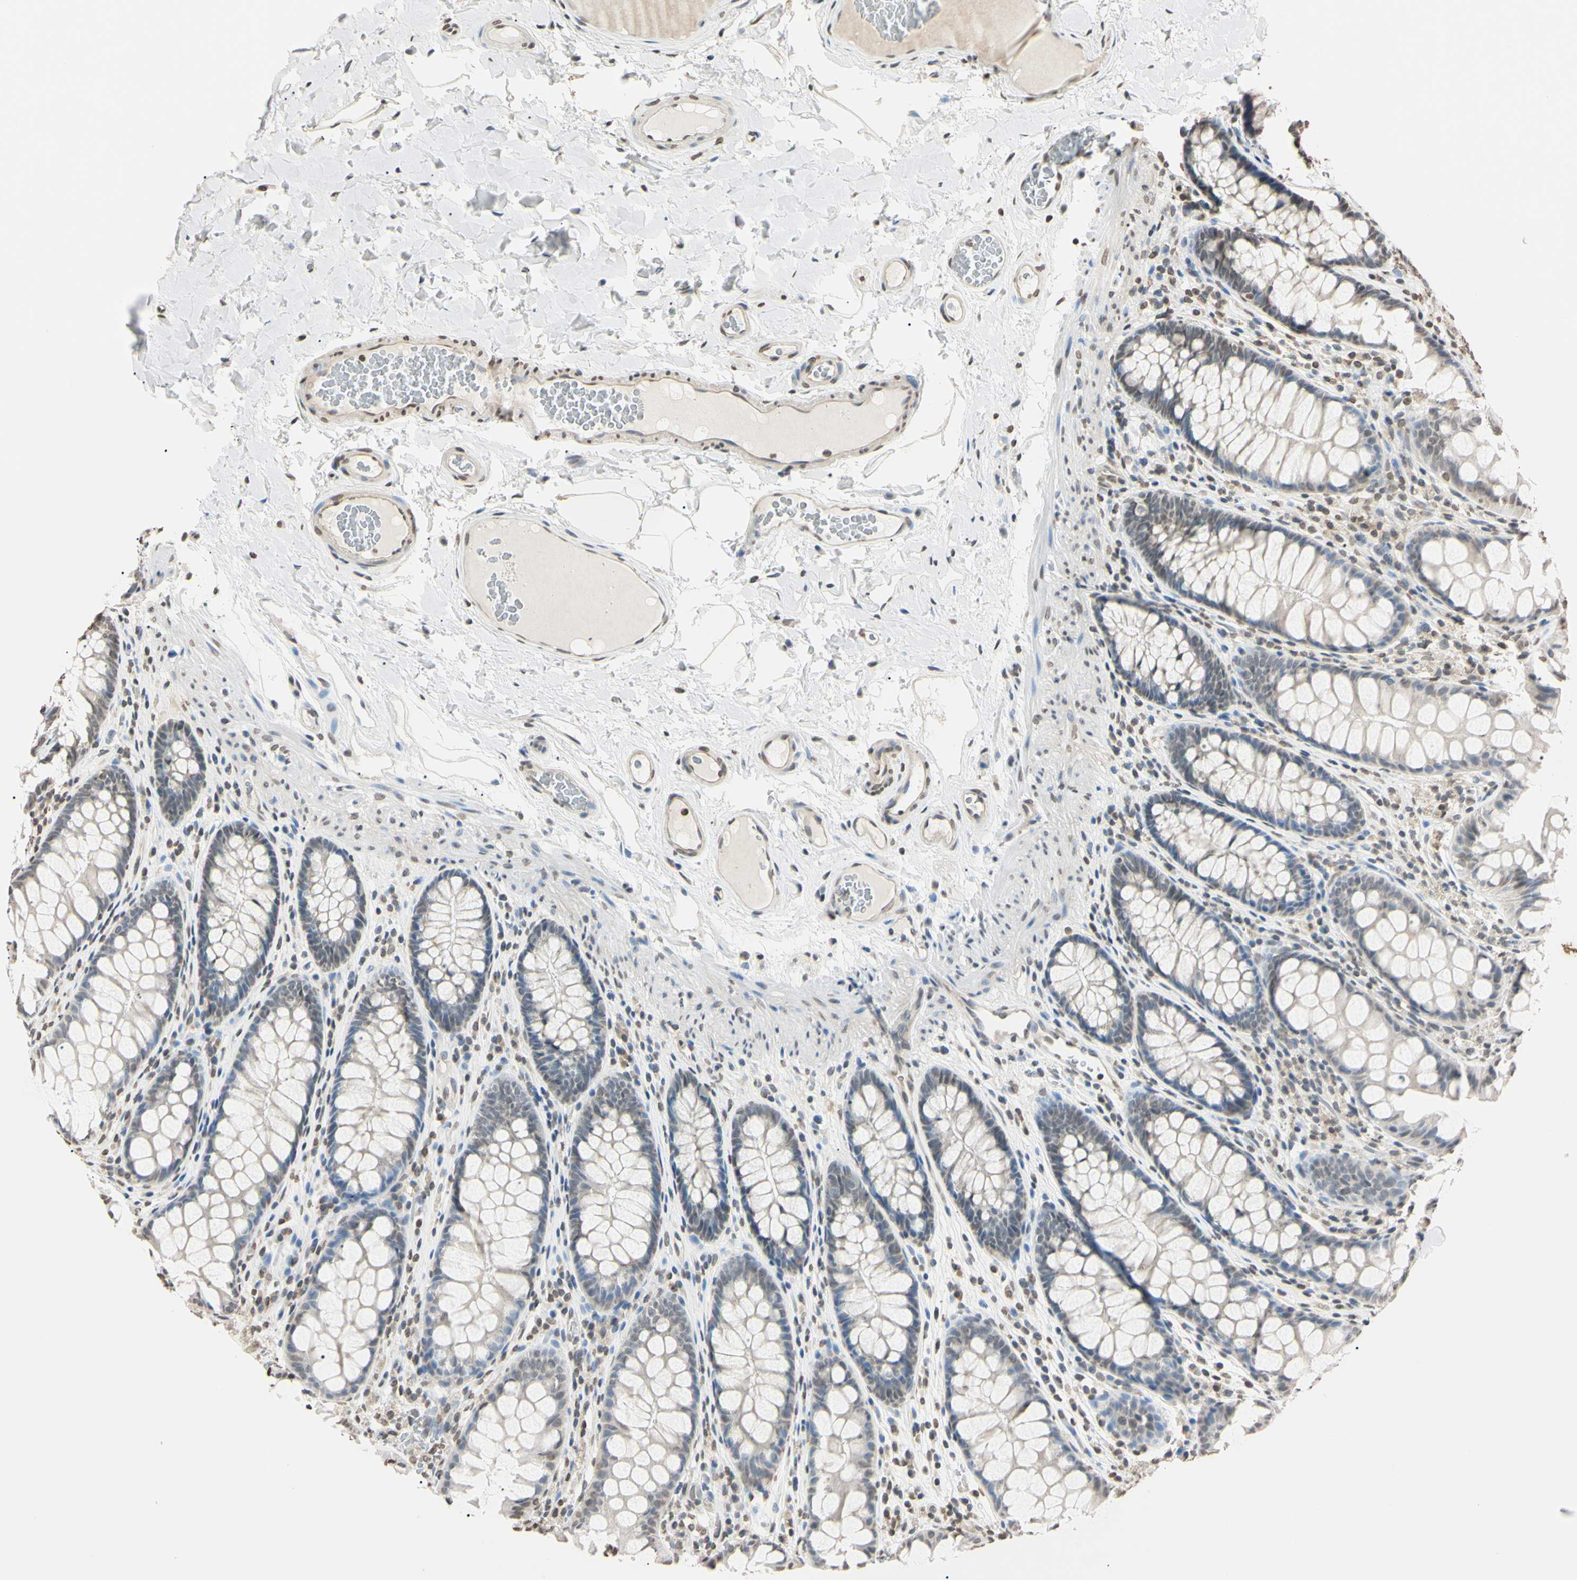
{"staining": {"intensity": "moderate", "quantity": "25%-75%", "location": "nuclear"}, "tissue": "colon", "cell_type": "Endothelial cells", "image_type": "normal", "snomed": [{"axis": "morphology", "description": "Normal tissue, NOS"}, {"axis": "topography", "description": "Colon"}], "caption": "Colon stained with DAB (3,3'-diaminobenzidine) immunohistochemistry (IHC) reveals medium levels of moderate nuclear staining in approximately 25%-75% of endothelial cells.", "gene": "CDC45", "patient": {"sex": "female", "age": 55}}